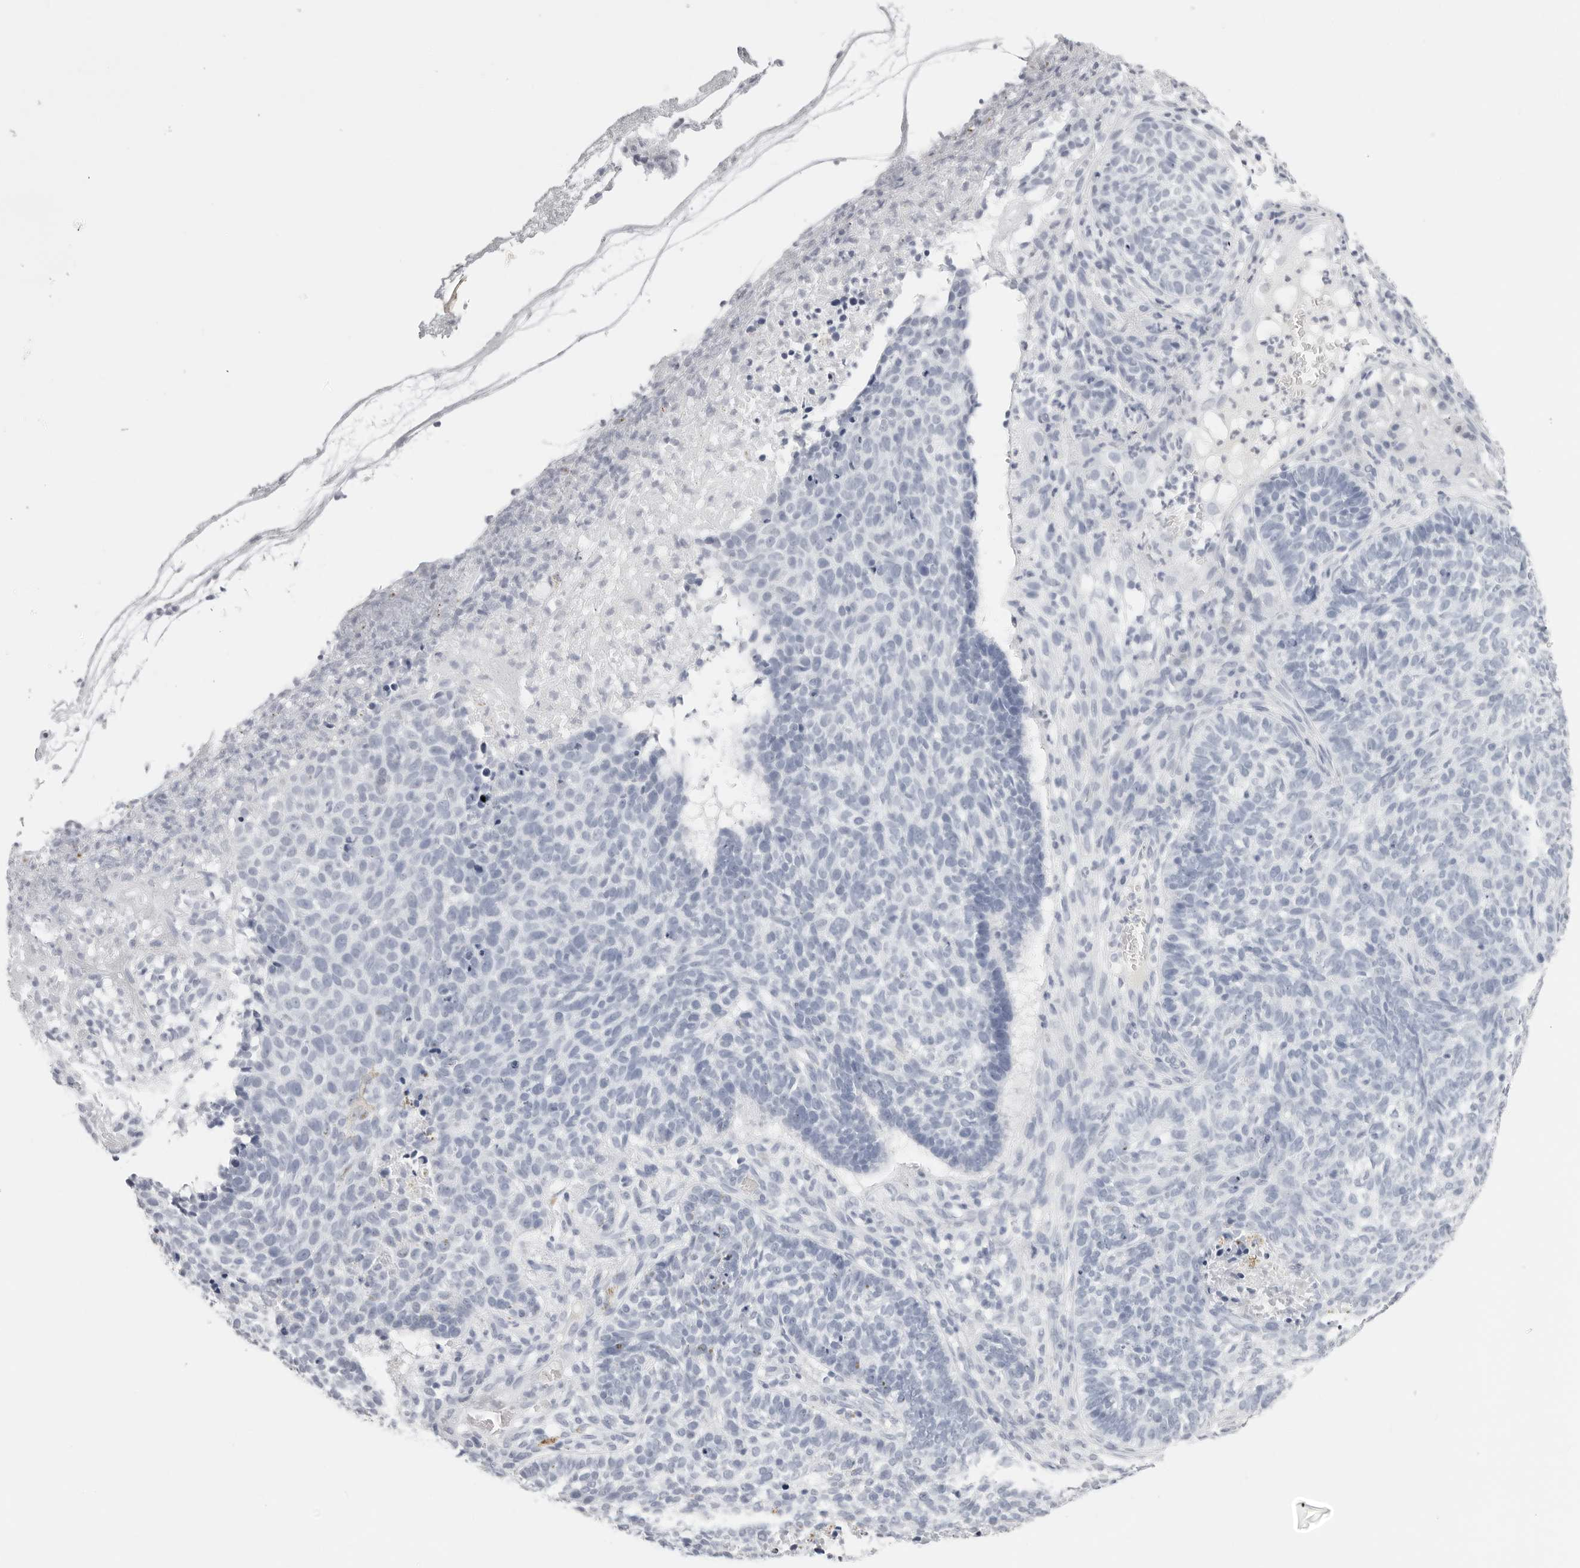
{"staining": {"intensity": "negative", "quantity": "none", "location": "none"}, "tissue": "skin cancer", "cell_type": "Tumor cells", "image_type": "cancer", "snomed": [{"axis": "morphology", "description": "Basal cell carcinoma"}, {"axis": "topography", "description": "Skin"}], "caption": "Basal cell carcinoma (skin) was stained to show a protein in brown. There is no significant staining in tumor cells.", "gene": "CST5", "patient": {"sex": "male", "age": 85}}